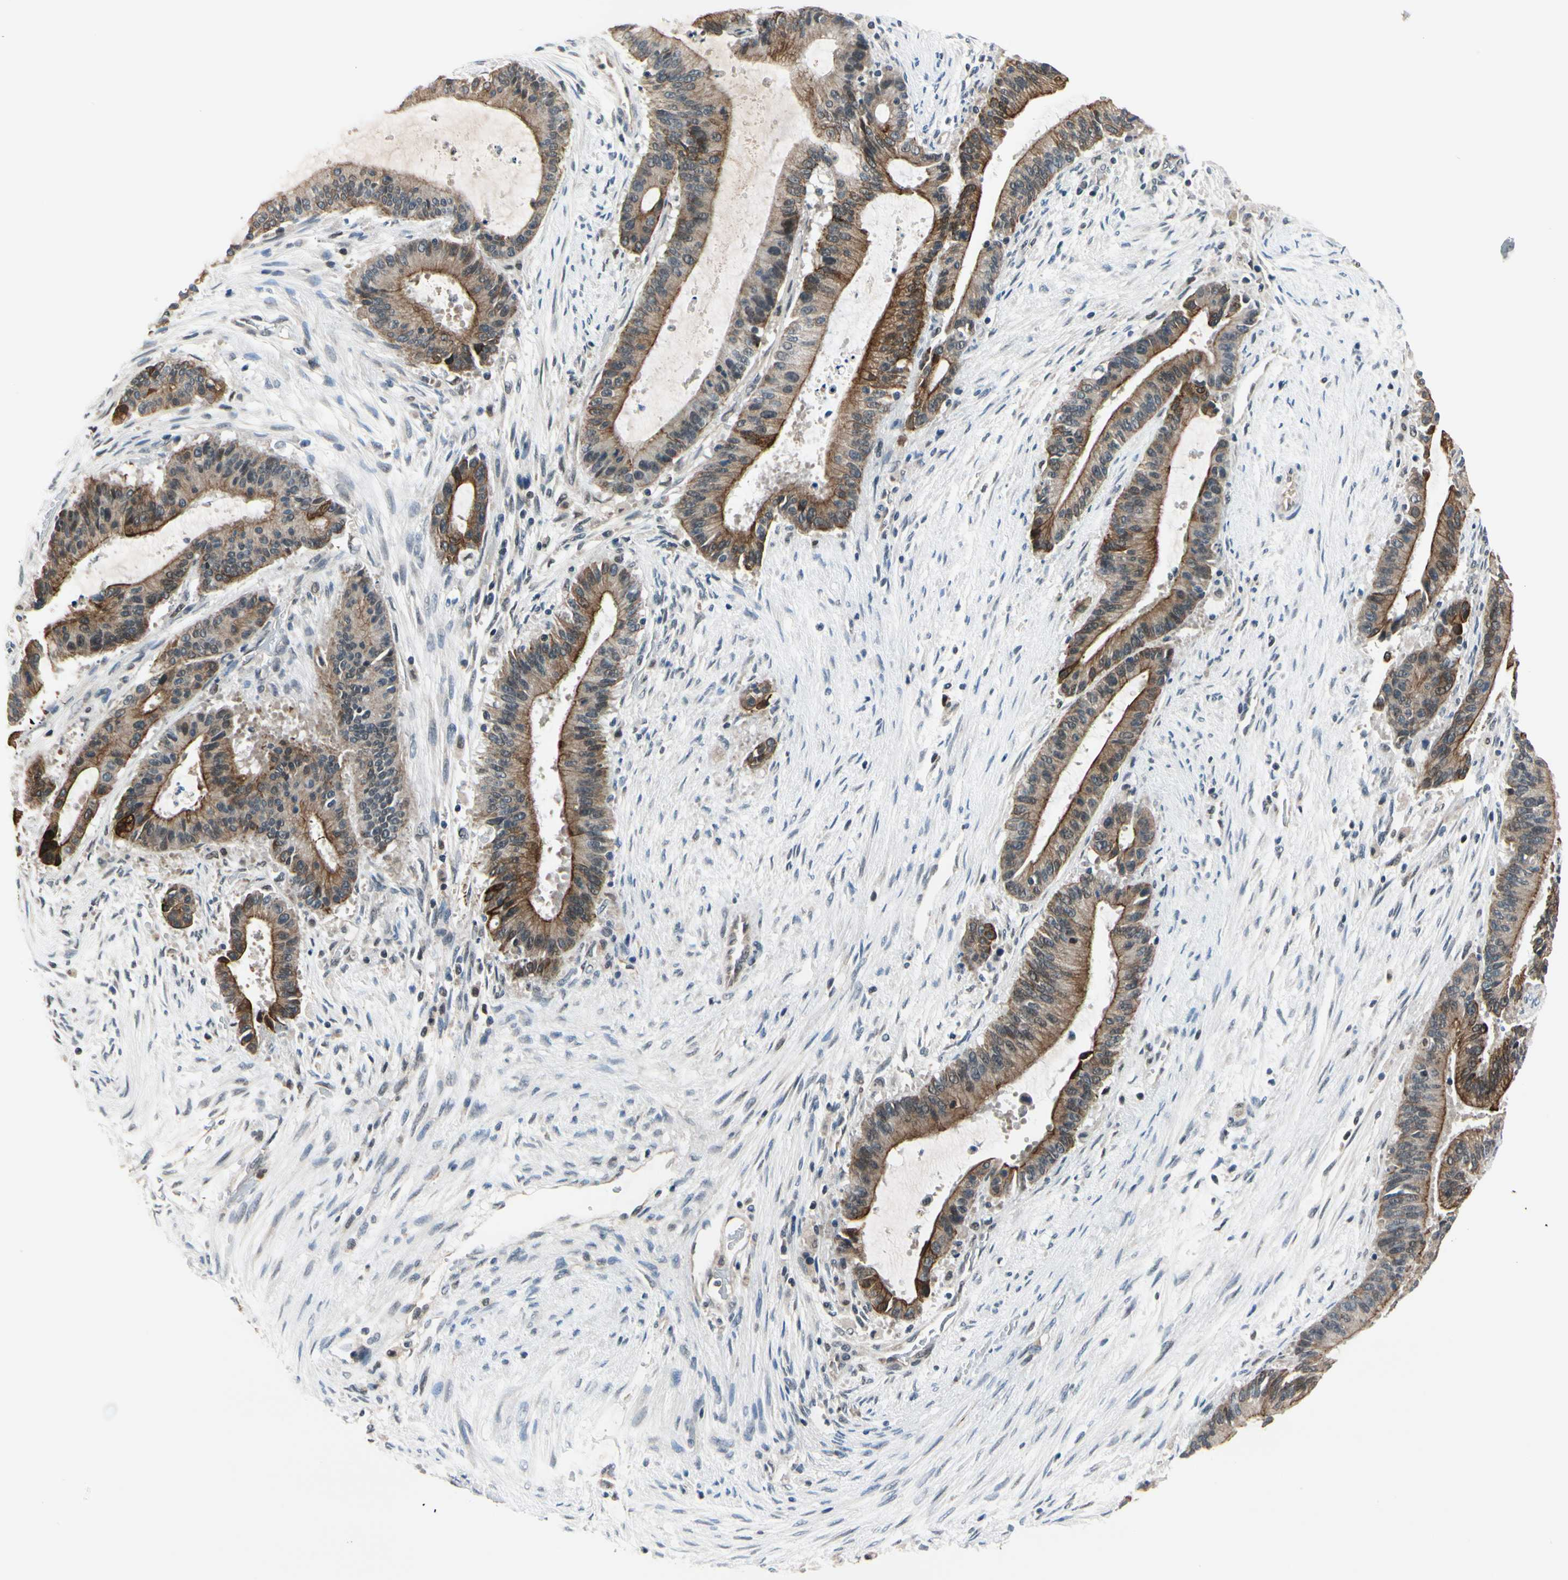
{"staining": {"intensity": "strong", "quantity": ">75%", "location": "cytoplasmic/membranous"}, "tissue": "liver cancer", "cell_type": "Tumor cells", "image_type": "cancer", "snomed": [{"axis": "morphology", "description": "Cholangiocarcinoma"}, {"axis": "topography", "description": "Liver"}], "caption": "A histopathology image of liver cancer (cholangiocarcinoma) stained for a protein exhibits strong cytoplasmic/membranous brown staining in tumor cells.", "gene": "TAF12", "patient": {"sex": "female", "age": 73}}